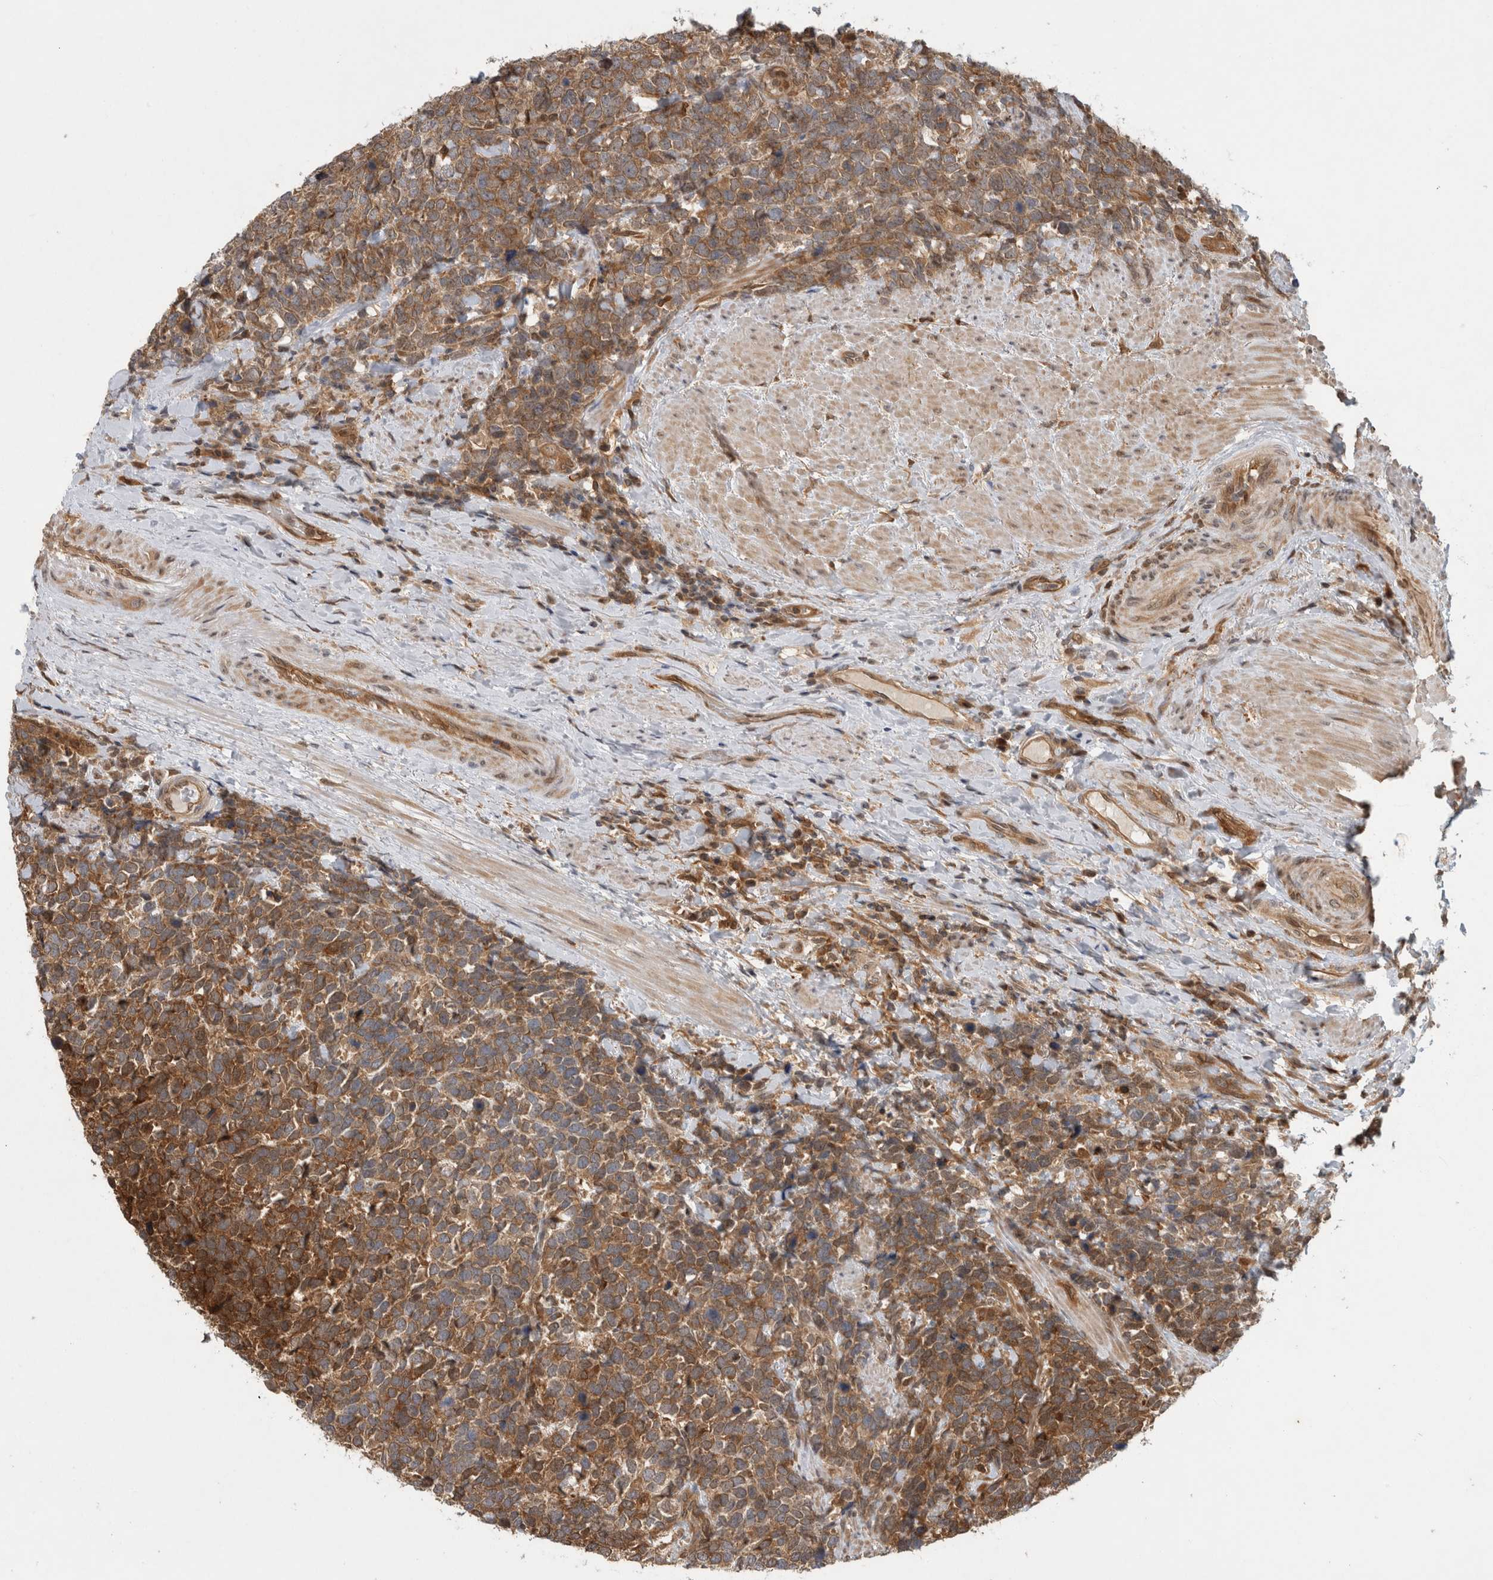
{"staining": {"intensity": "moderate", "quantity": ">75%", "location": "cytoplasmic/membranous"}, "tissue": "urothelial cancer", "cell_type": "Tumor cells", "image_type": "cancer", "snomed": [{"axis": "morphology", "description": "Urothelial carcinoma, High grade"}, {"axis": "topography", "description": "Urinary bladder"}], "caption": "Immunohistochemical staining of human urothelial cancer displays medium levels of moderate cytoplasmic/membranous staining in about >75% of tumor cells.", "gene": "ASTN2", "patient": {"sex": "female", "age": 82}}